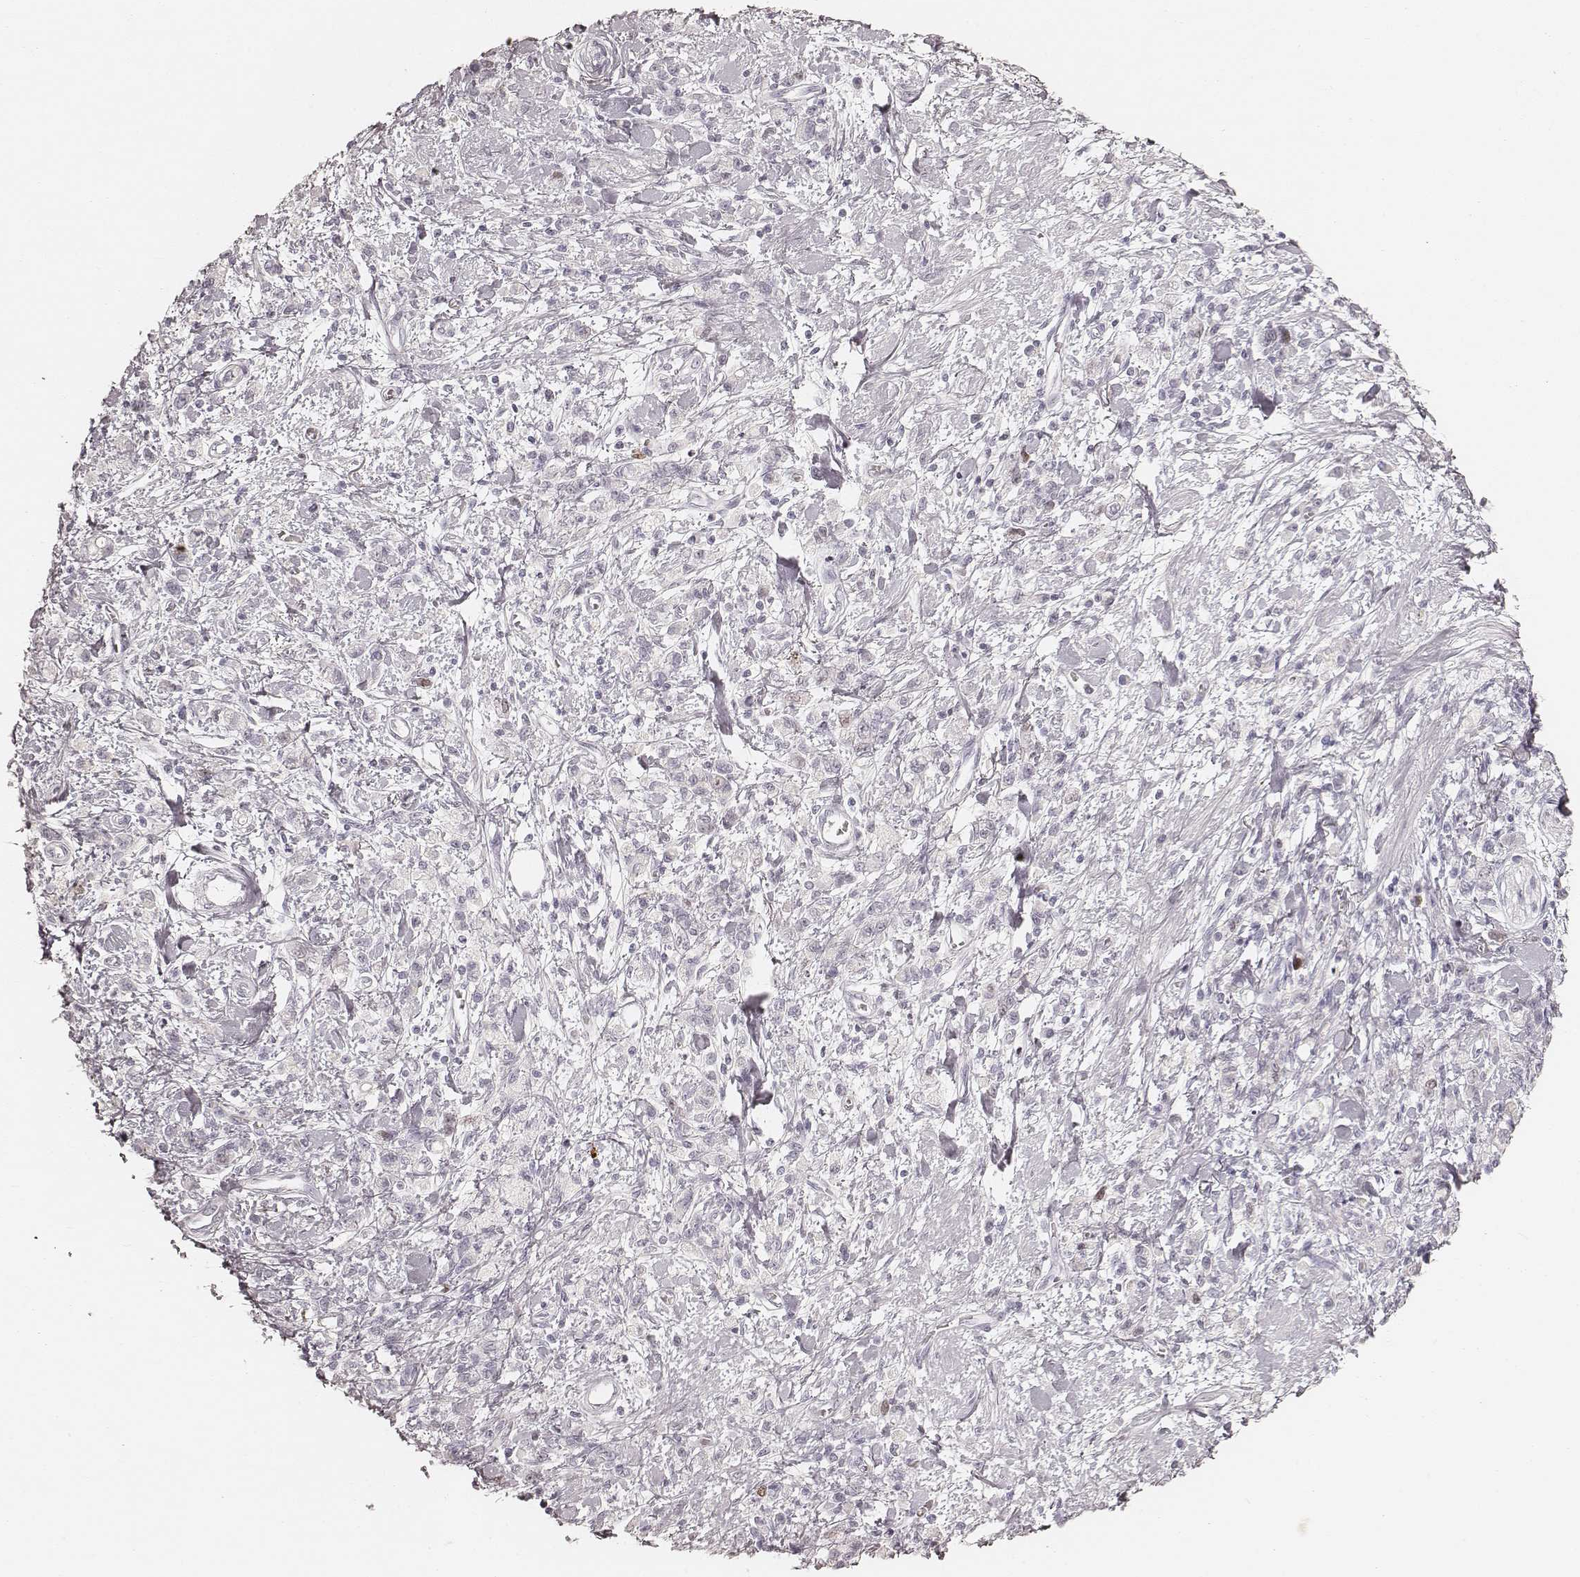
{"staining": {"intensity": "negative", "quantity": "none", "location": "none"}, "tissue": "stomach cancer", "cell_type": "Tumor cells", "image_type": "cancer", "snomed": [{"axis": "morphology", "description": "Adenocarcinoma, NOS"}, {"axis": "topography", "description": "Stomach"}], "caption": "Tumor cells are negative for protein expression in human stomach adenocarcinoma.", "gene": "TEX37", "patient": {"sex": "male", "age": 77}}